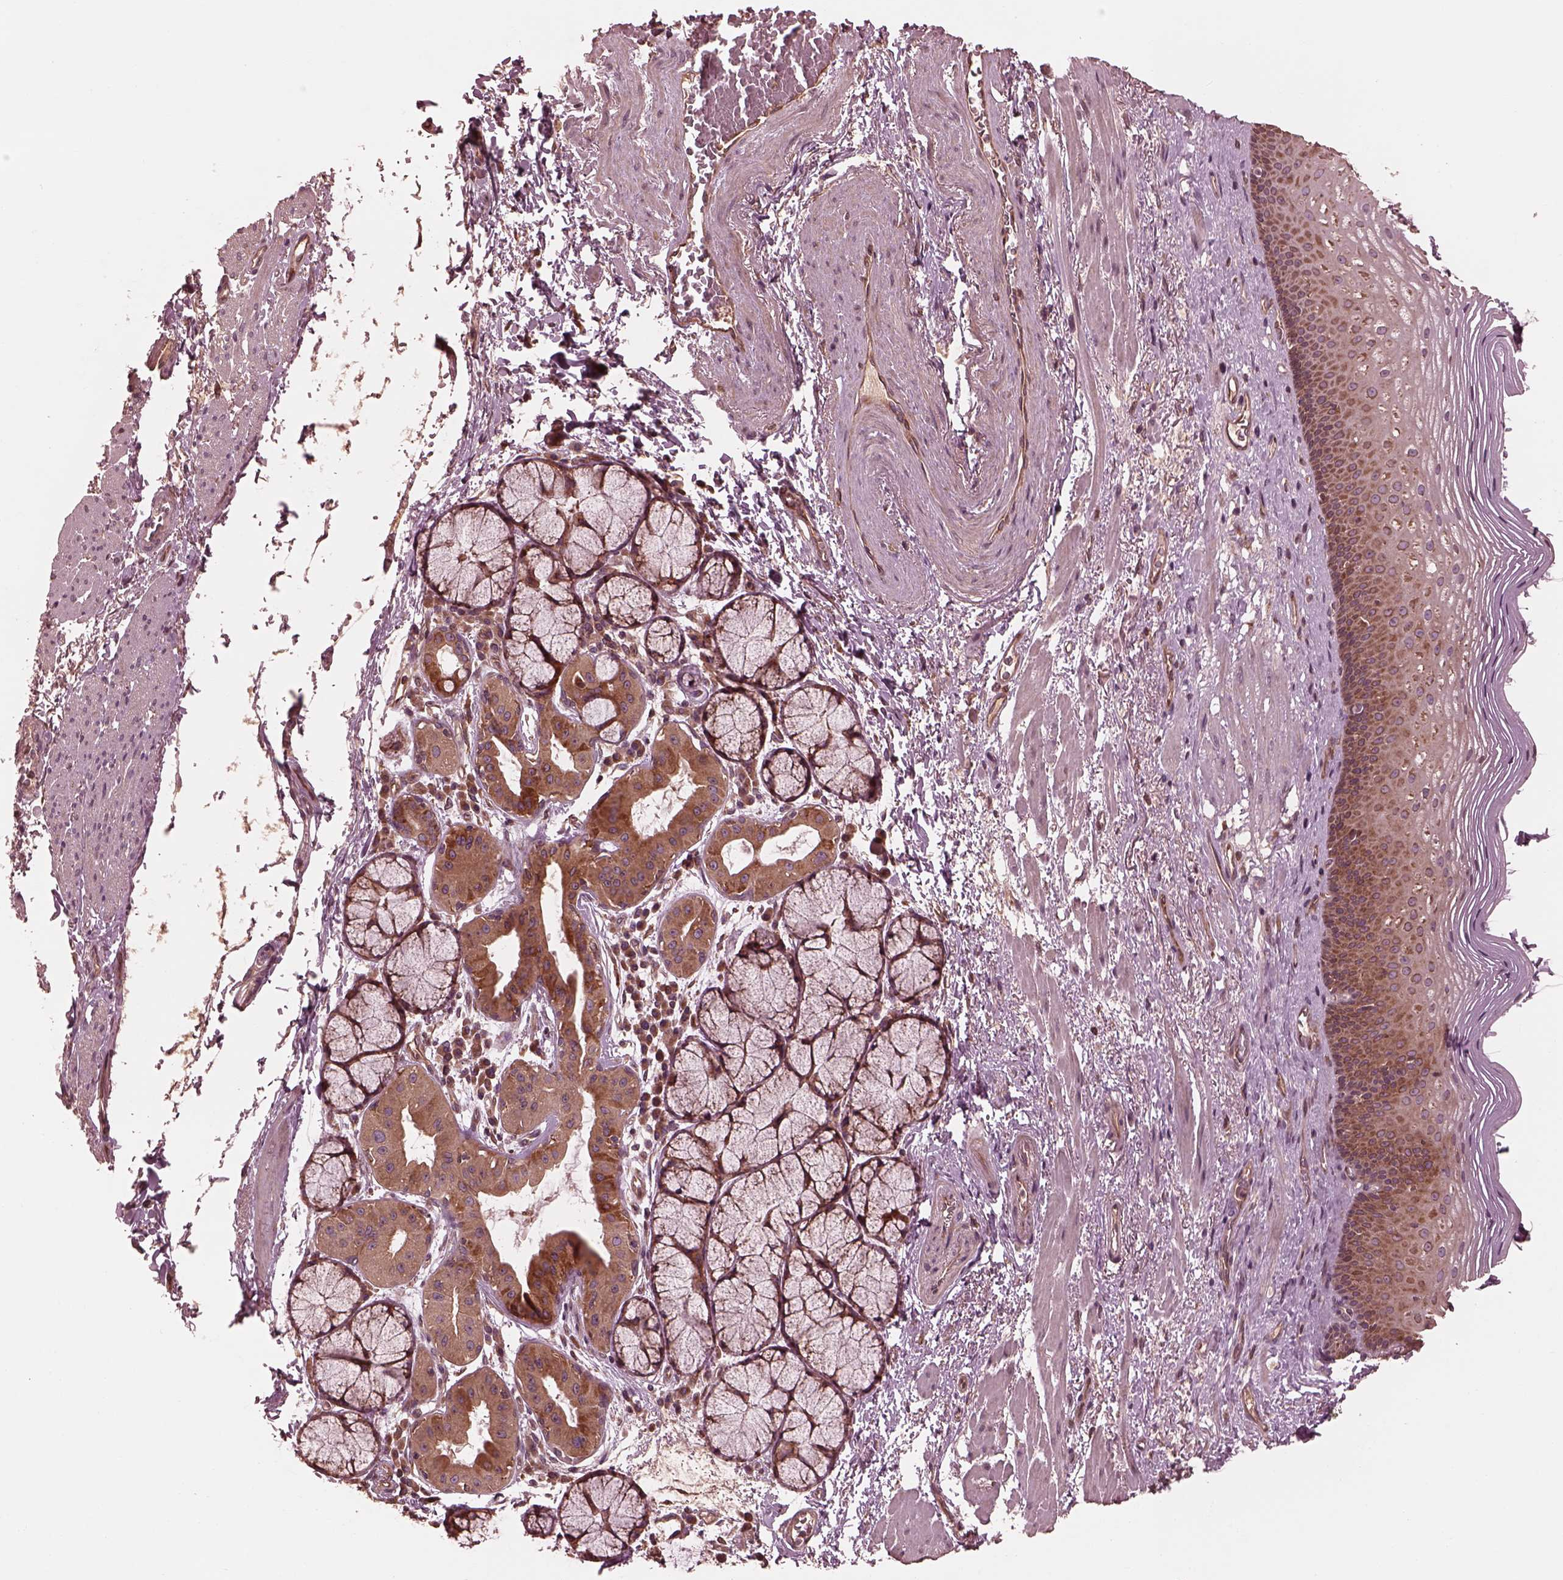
{"staining": {"intensity": "moderate", "quantity": "25%-75%", "location": "cytoplasmic/membranous"}, "tissue": "esophagus", "cell_type": "Squamous epithelial cells", "image_type": "normal", "snomed": [{"axis": "morphology", "description": "Normal tissue, NOS"}, {"axis": "topography", "description": "Esophagus"}], "caption": "DAB immunohistochemical staining of benign human esophagus shows moderate cytoplasmic/membranous protein positivity in about 25%-75% of squamous epithelial cells.", "gene": "PIK3R2", "patient": {"sex": "male", "age": 76}}